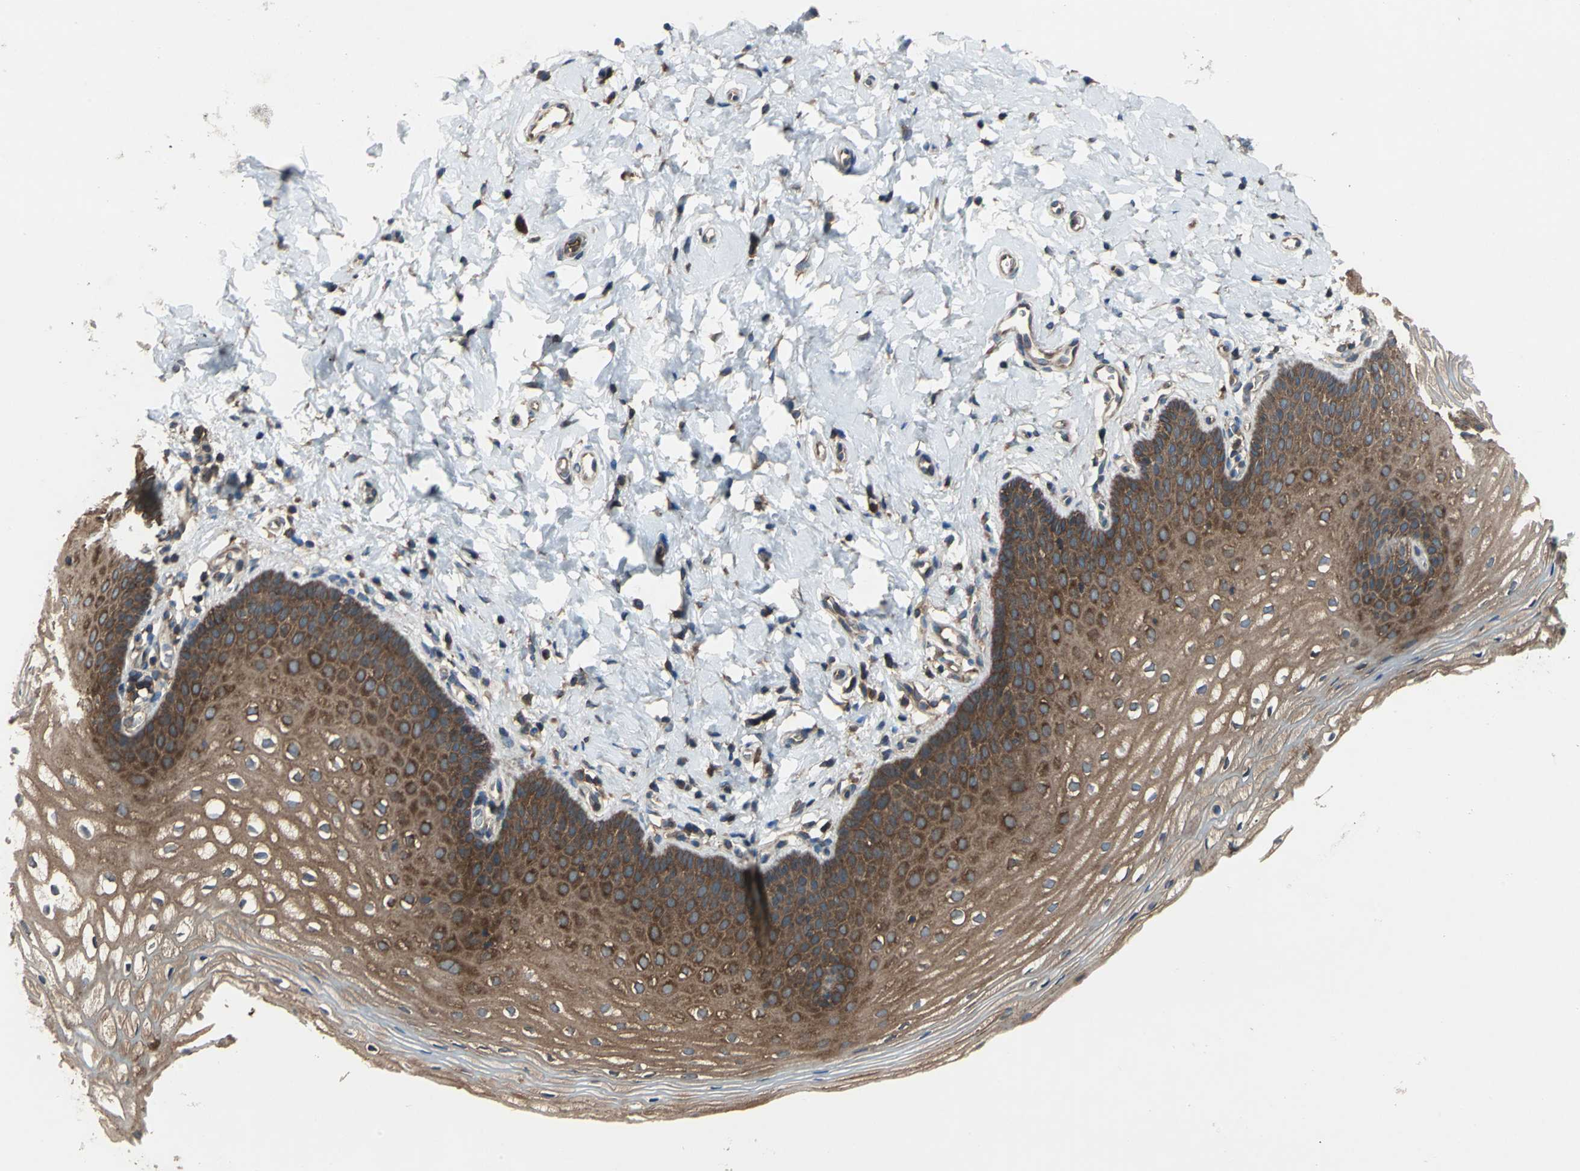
{"staining": {"intensity": "strong", "quantity": ">75%", "location": "cytoplasmic/membranous"}, "tissue": "vagina", "cell_type": "Squamous epithelial cells", "image_type": "normal", "snomed": [{"axis": "morphology", "description": "Normal tissue, NOS"}, {"axis": "topography", "description": "Vagina"}], "caption": "A high-resolution micrograph shows immunohistochemistry staining of normal vagina, which displays strong cytoplasmic/membranous positivity in about >75% of squamous epithelial cells.", "gene": "CAPN1", "patient": {"sex": "female", "age": 55}}